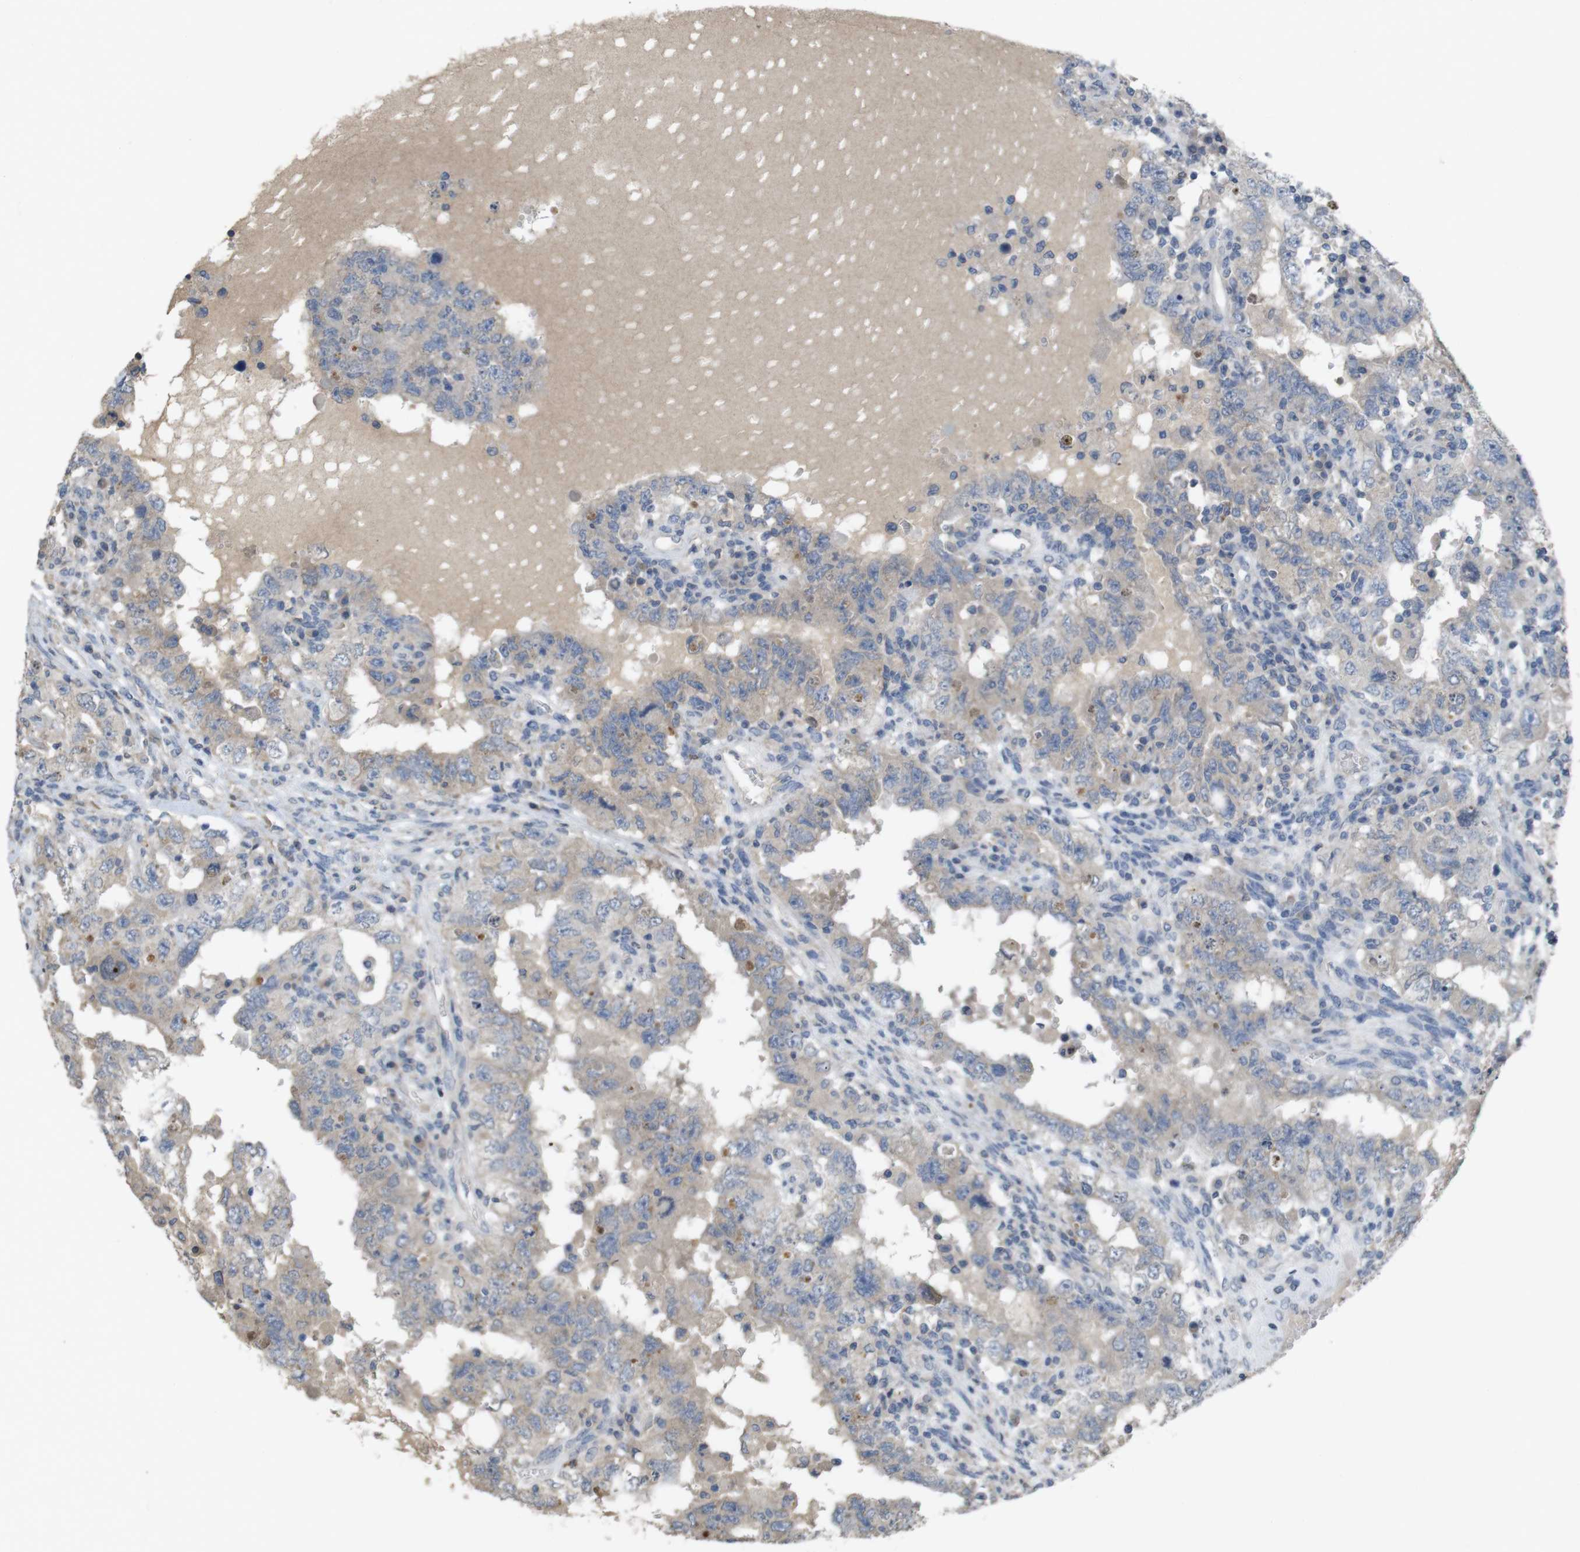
{"staining": {"intensity": "weak", "quantity": ">75%", "location": "cytoplasmic/membranous"}, "tissue": "testis cancer", "cell_type": "Tumor cells", "image_type": "cancer", "snomed": [{"axis": "morphology", "description": "Carcinoma, Embryonal, NOS"}, {"axis": "topography", "description": "Testis"}], "caption": "The photomicrograph exhibits a brown stain indicating the presence of a protein in the cytoplasmic/membranous of tumor cells in testis cancer. The staining was performed using DAB, with brown indicating positive protein expression. Nuclei are stained blue with hematoxylin.", "gene": "TSPAN14", "patient": {"sex": "male", "age": 26}}